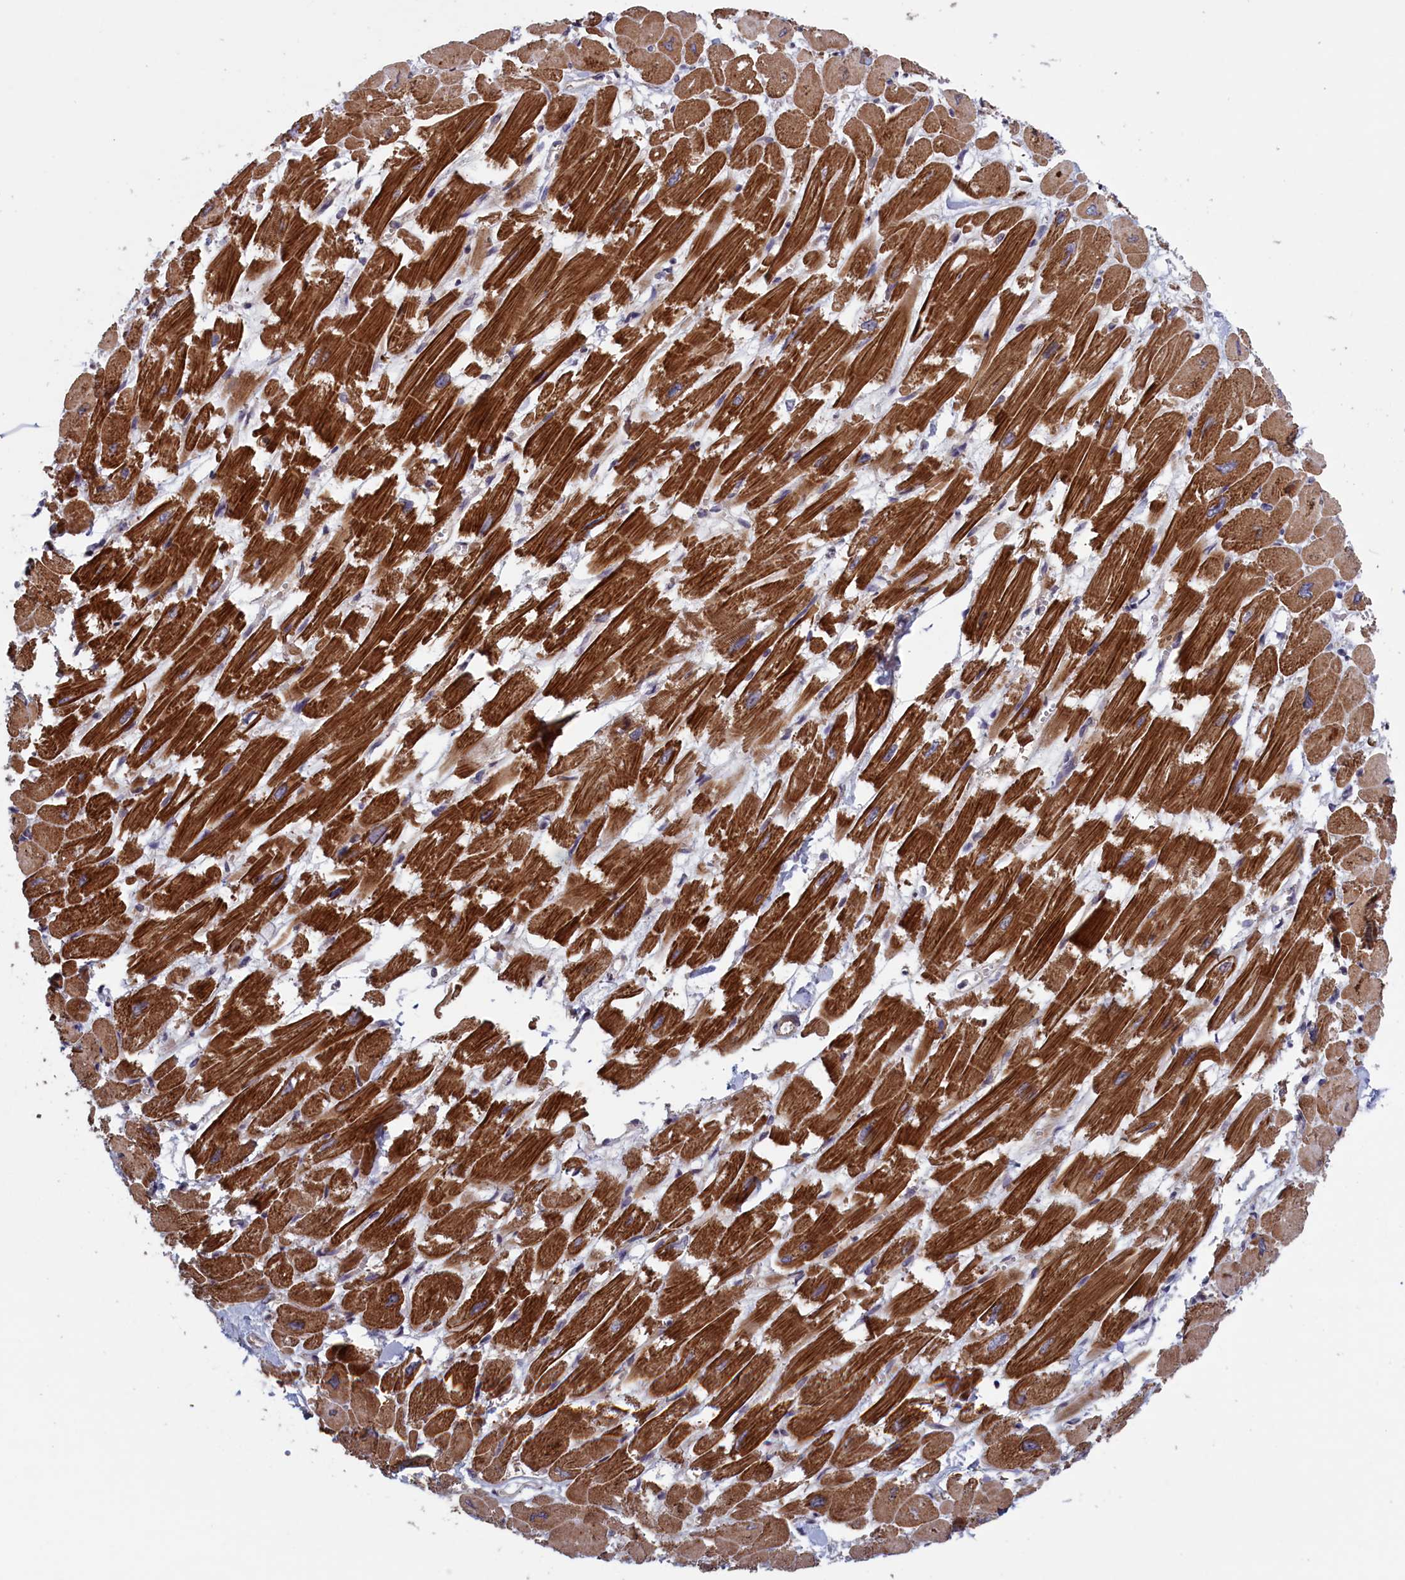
{"staining": {"intensity": "strong", "quantity": ">75%", "location": "cytoplasmic/membranous"}, "tissue": "heart muscle", "cell_type": "Cardiomyocytes", "image_type": "normal", "snomed": [{"axis": "morphology", "description": "Normal tissue, NOS"}, {"axis": "topography", "description": "Heart"}], "caption": "The histopathology image displays immunohistochemical staining of benign heart muscle. There is strong cytoplasmic/membranous expression is seen in about >75% of cardiomyocytes. Using DAB (brown) and hematoxylin (blue) stains, captured at high magnification using brightfield microscopy.", "gene": "LSG1", "patient": {"sex": "male", "age": 54}}